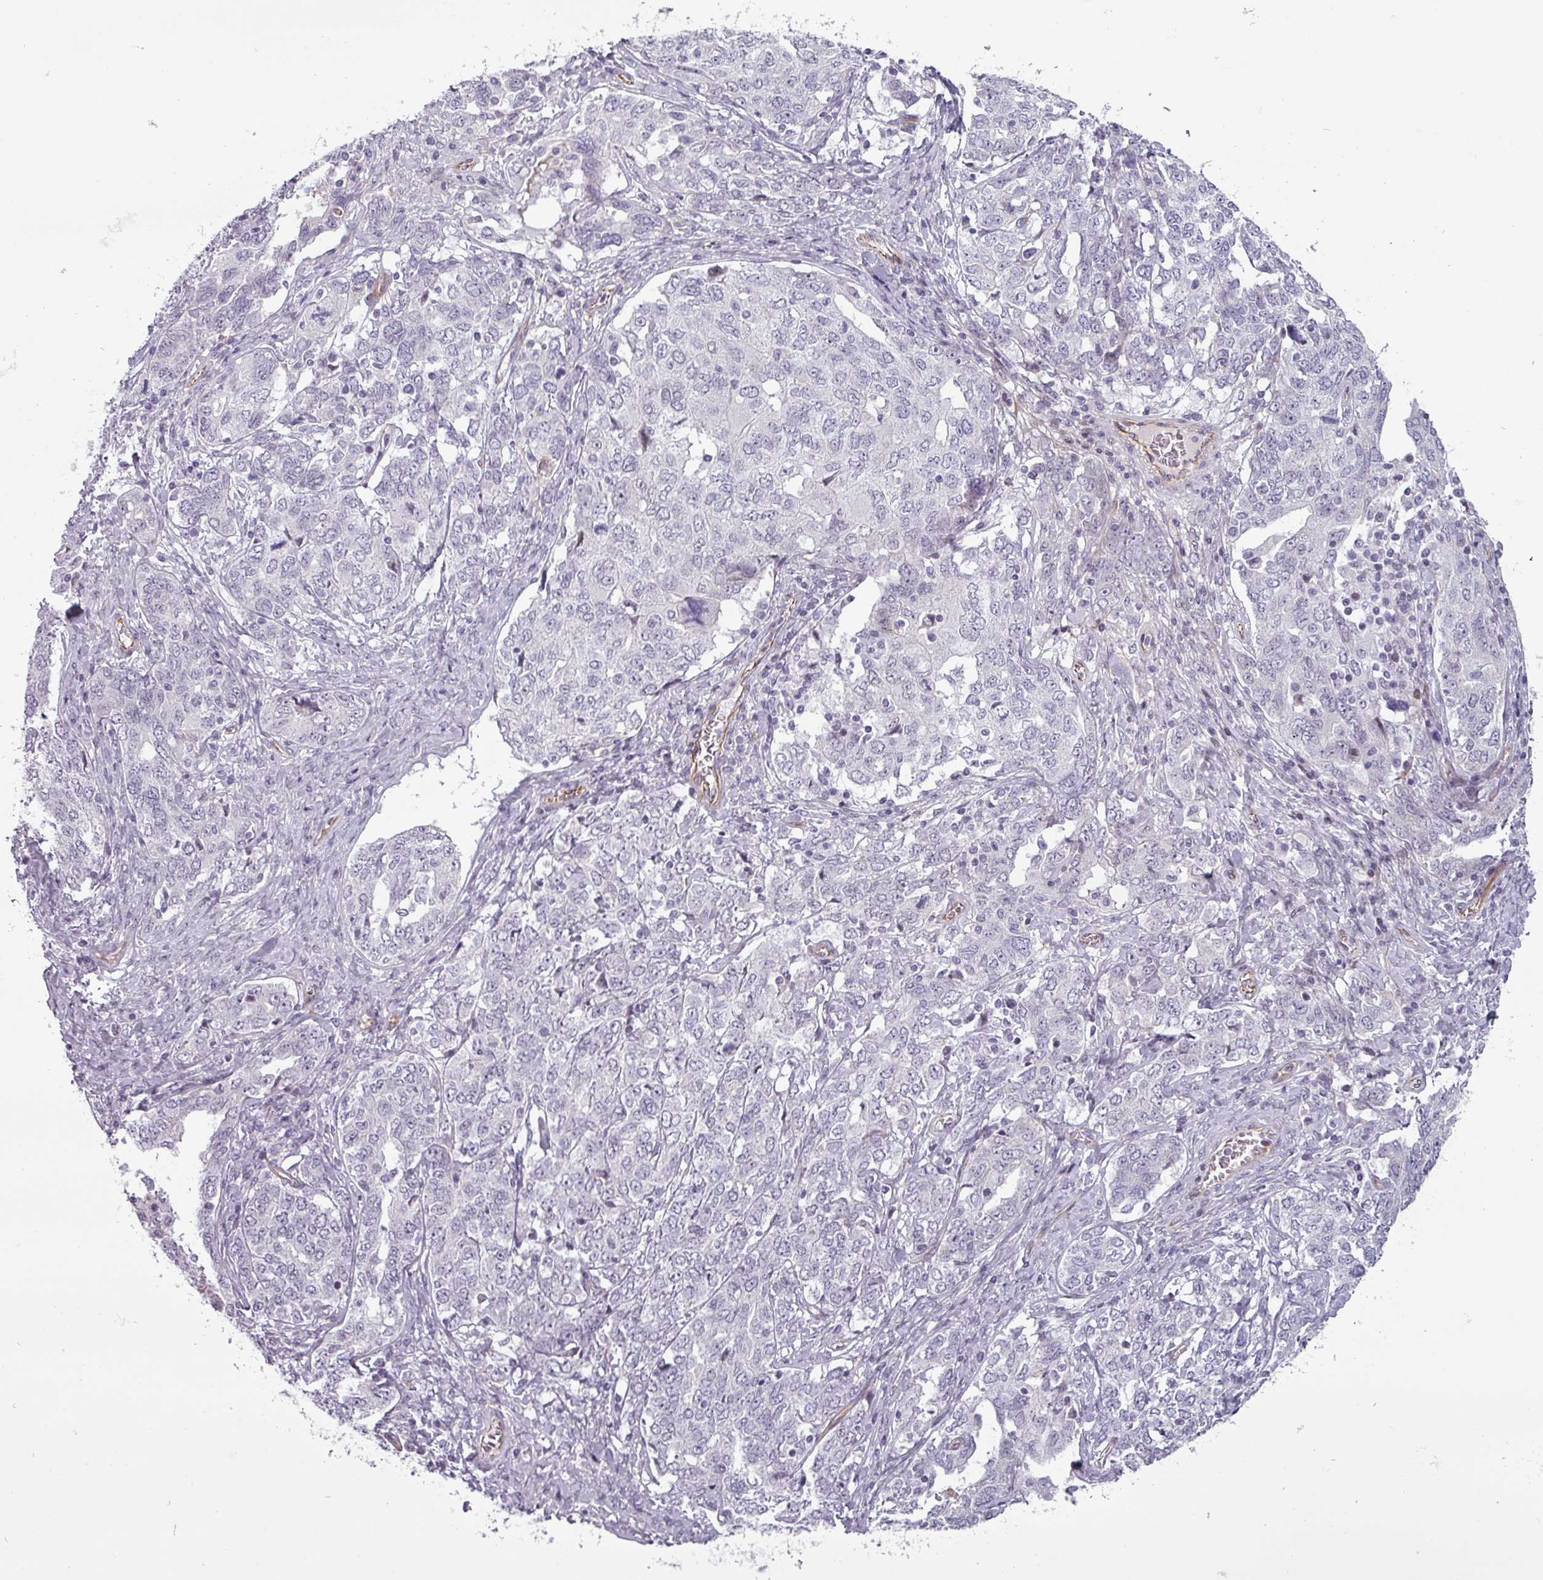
{"staining": {"intensity": "negative", "quantity": "none", "location": "none"}, "tissue": "ovarian cancer", "cell_type": "Tumor cells", "image_type": "cancer", "snomed": [{"axis": "morphology", "description": "Carcinoma, endometroid"}, {"axis": "topography", "description": "Ovary"}], "caption": "Immunohistochemistry of human endometroid carcinoma (ovarian) reveals no staining in tumor cells. Nuclei are stained in blue.", "gene": "CHRDL1", "patient": {"sex": "female", "age": 62}}